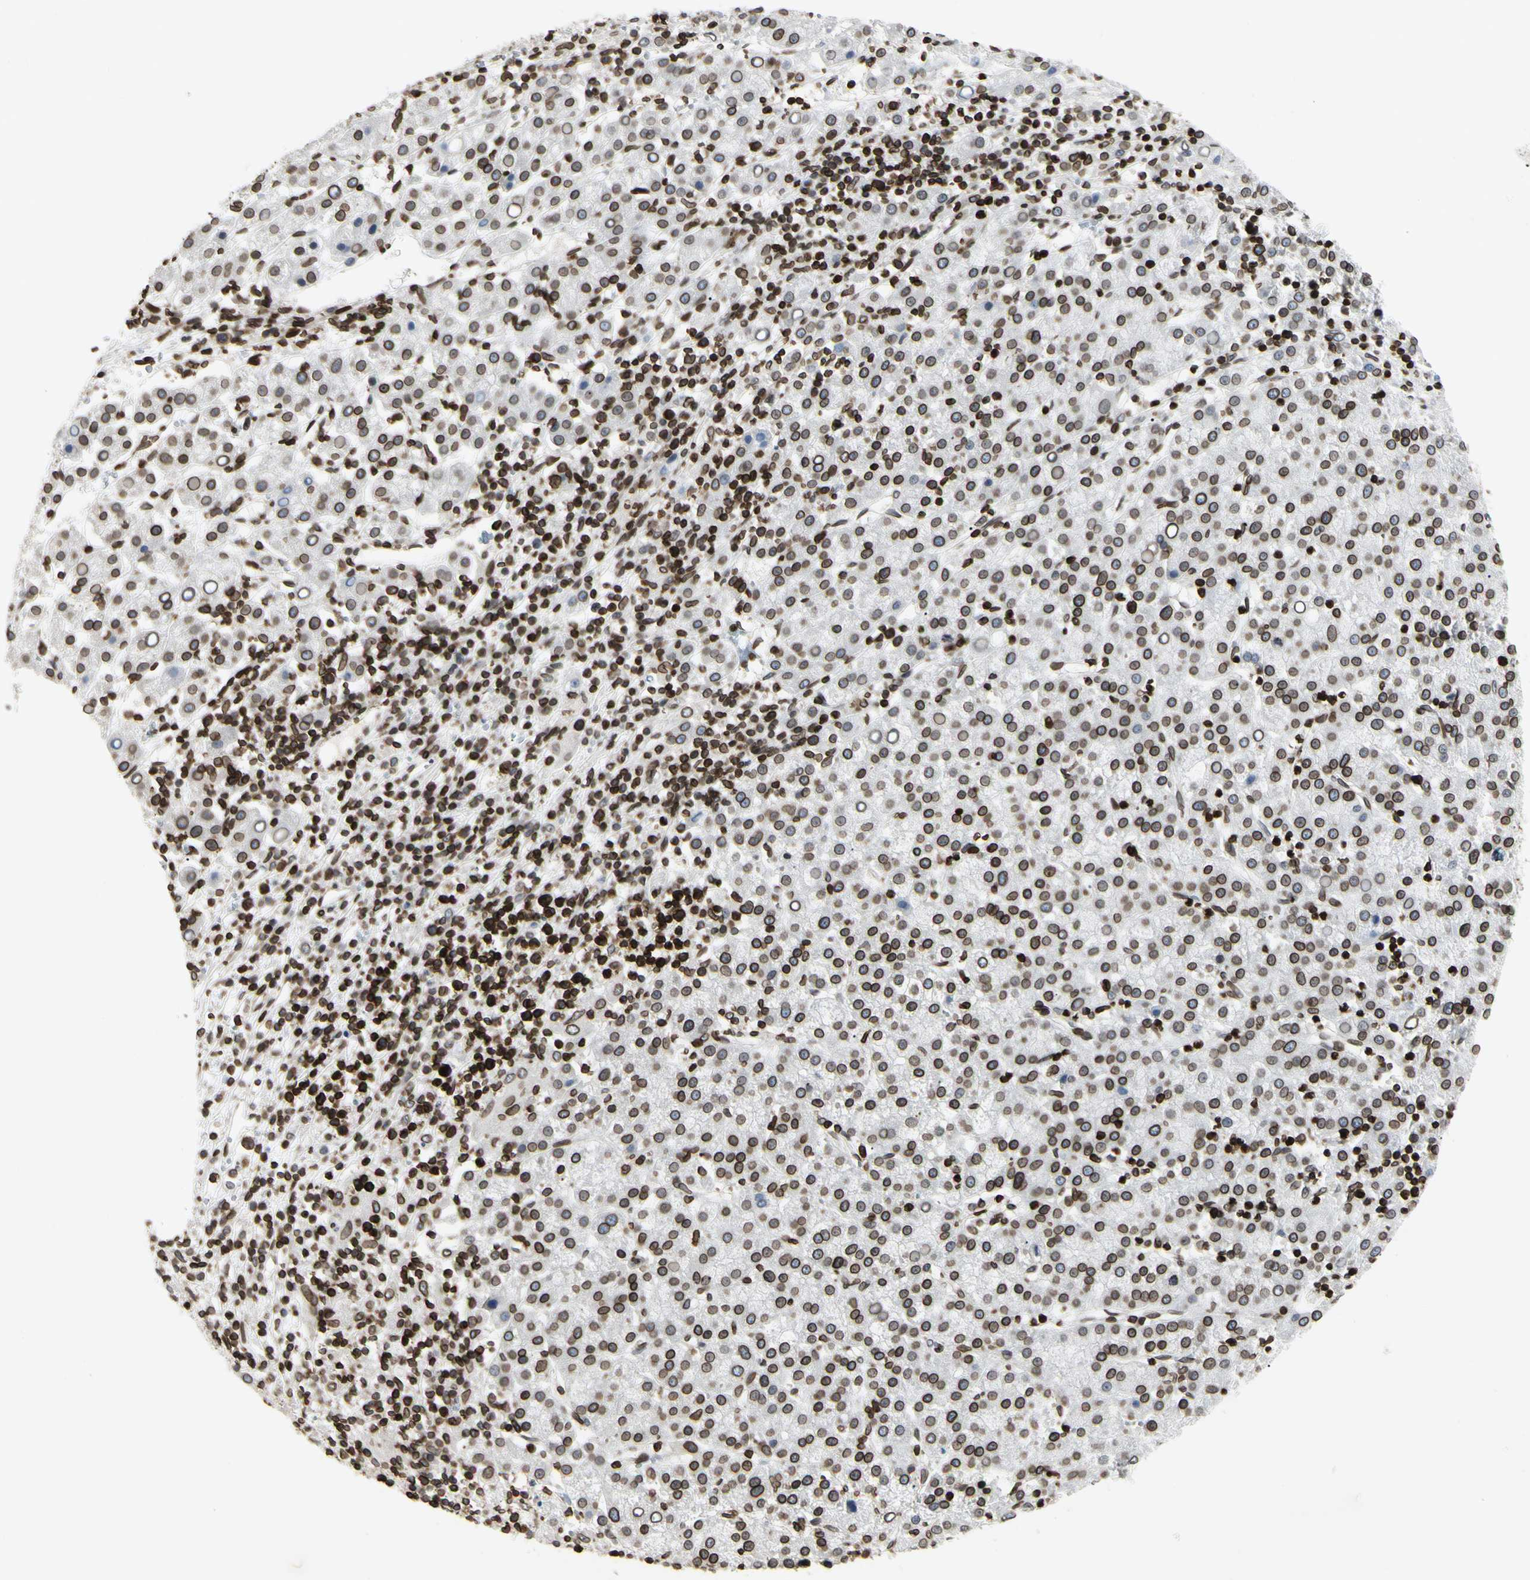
{"staining": {"intensity": "moderate", "quantity": "25%-75%", "location": "cytoplasmic/membranous,nuclear"}, "tissue": "liver cancer", "cell_type": "Tumor cells", "image_type": "cancer", "snomed": [{"axis": "morphology", "description": "Carcinoma, Hepatocellular, NOS"}, {"axis": "topography", "description": "Liver"}], "caption": "DAB immunohistochemical staining of human hepatocellular carcinoma (liver) demonstrates moderate cytoplasmic/membranous and nuclear protein expression in about 25%-75% of tumor cells.", "gene": "TMPO", "patient": {"sex": "female", "age": 58}}